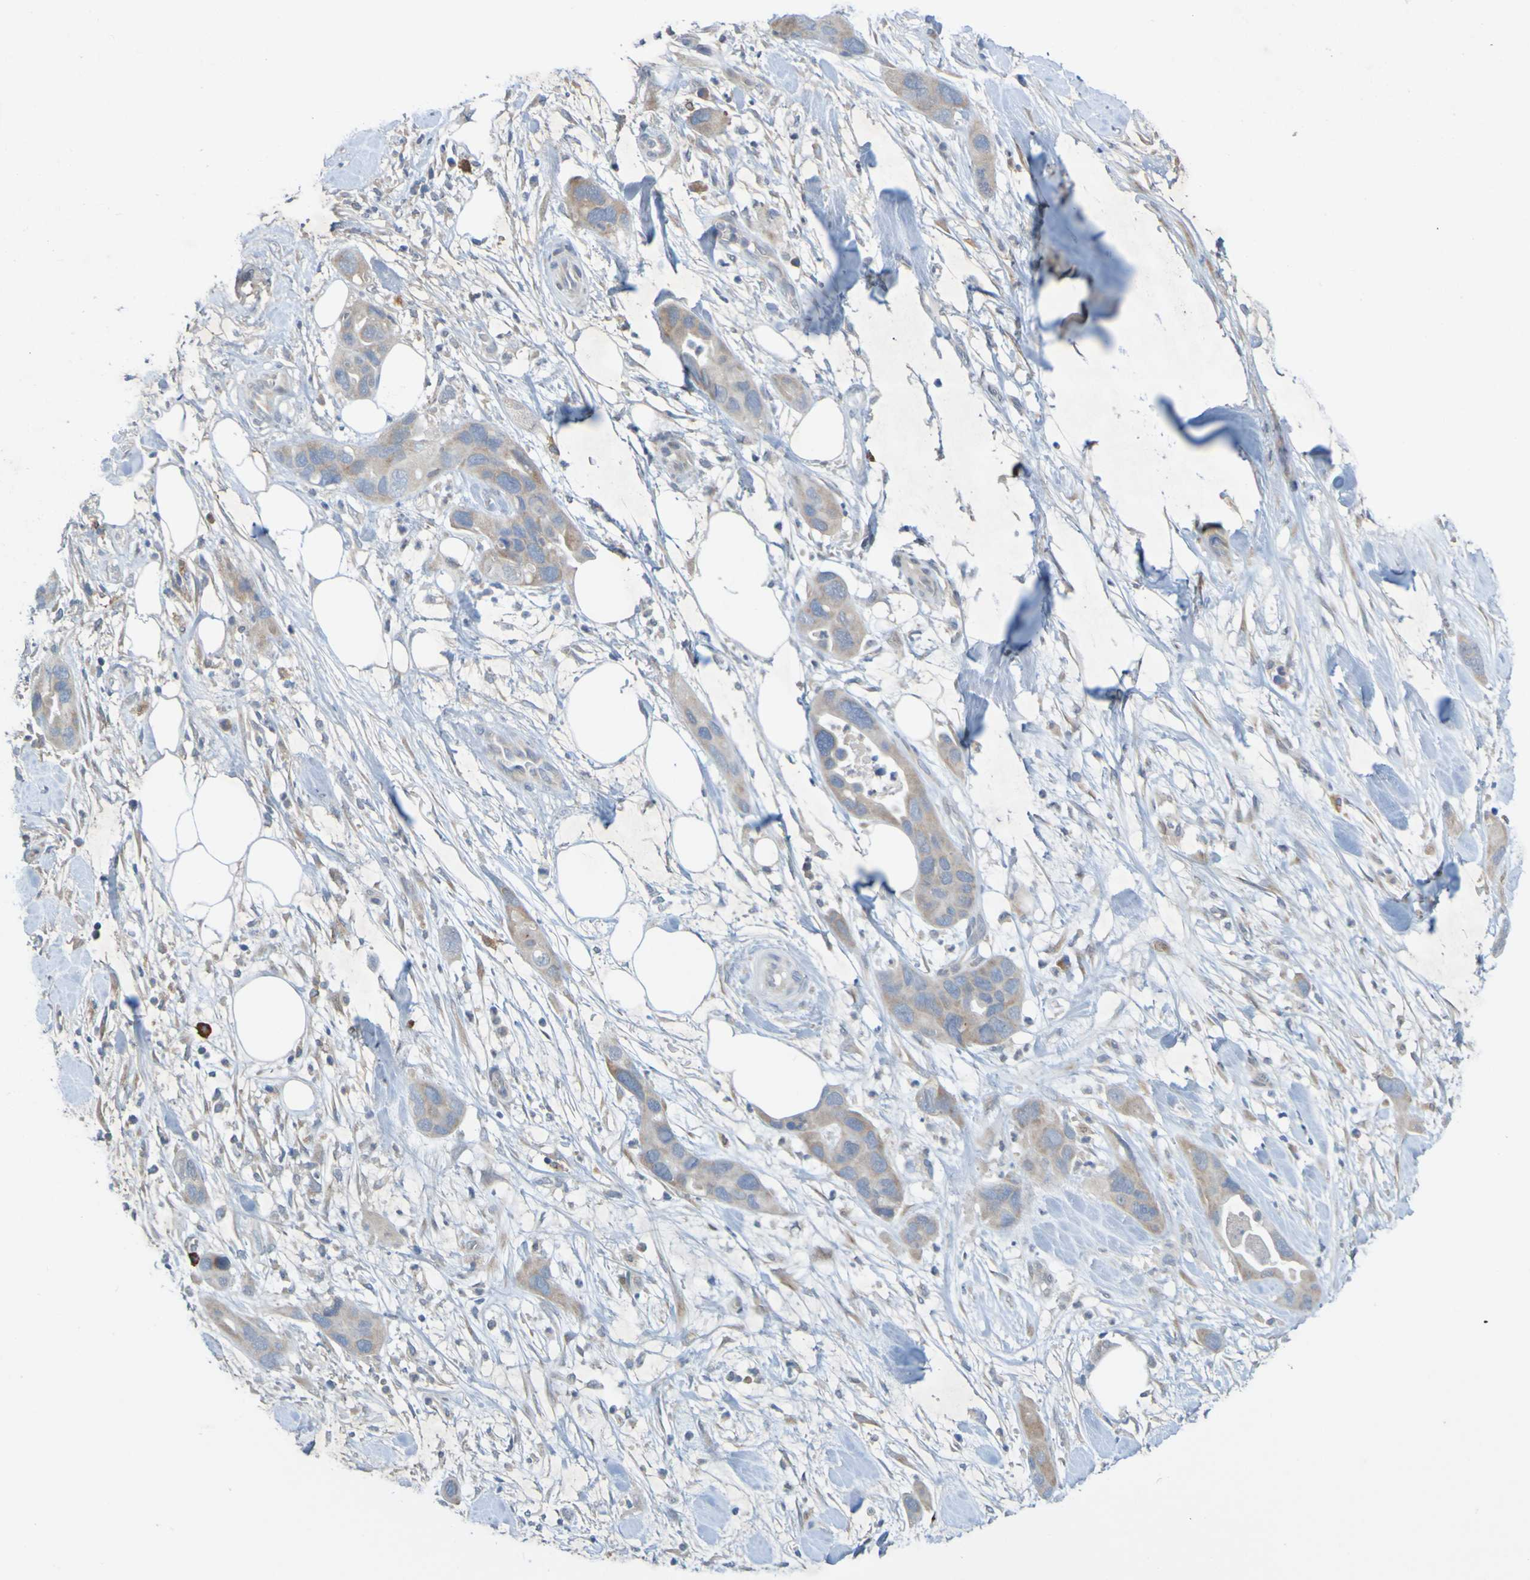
{"staining": {"intensity": "weak", "quantity": ">75%", "location": "cytoplasmic/membranous"}, "tissue": "pancreatic cancer", "cell_type": "Tumor cells", "image_type": "cancer", "snomed": [{"axis": "morphology", "description": "Adenocarcinoma, NOS"}, {"axis": "topography", "description": "Pancreas"}], "caption": "Immunohistochemical staining of pancreatic adenocarcinoma demonstrates weak cytoplasmic/membranous protein staining in approximately >75% of tumor cells. (Brightfield microscopy of DAB IHC at high magnification).", "gene": "LILRB5", "patient": {"sex": "female", "age": 71}}